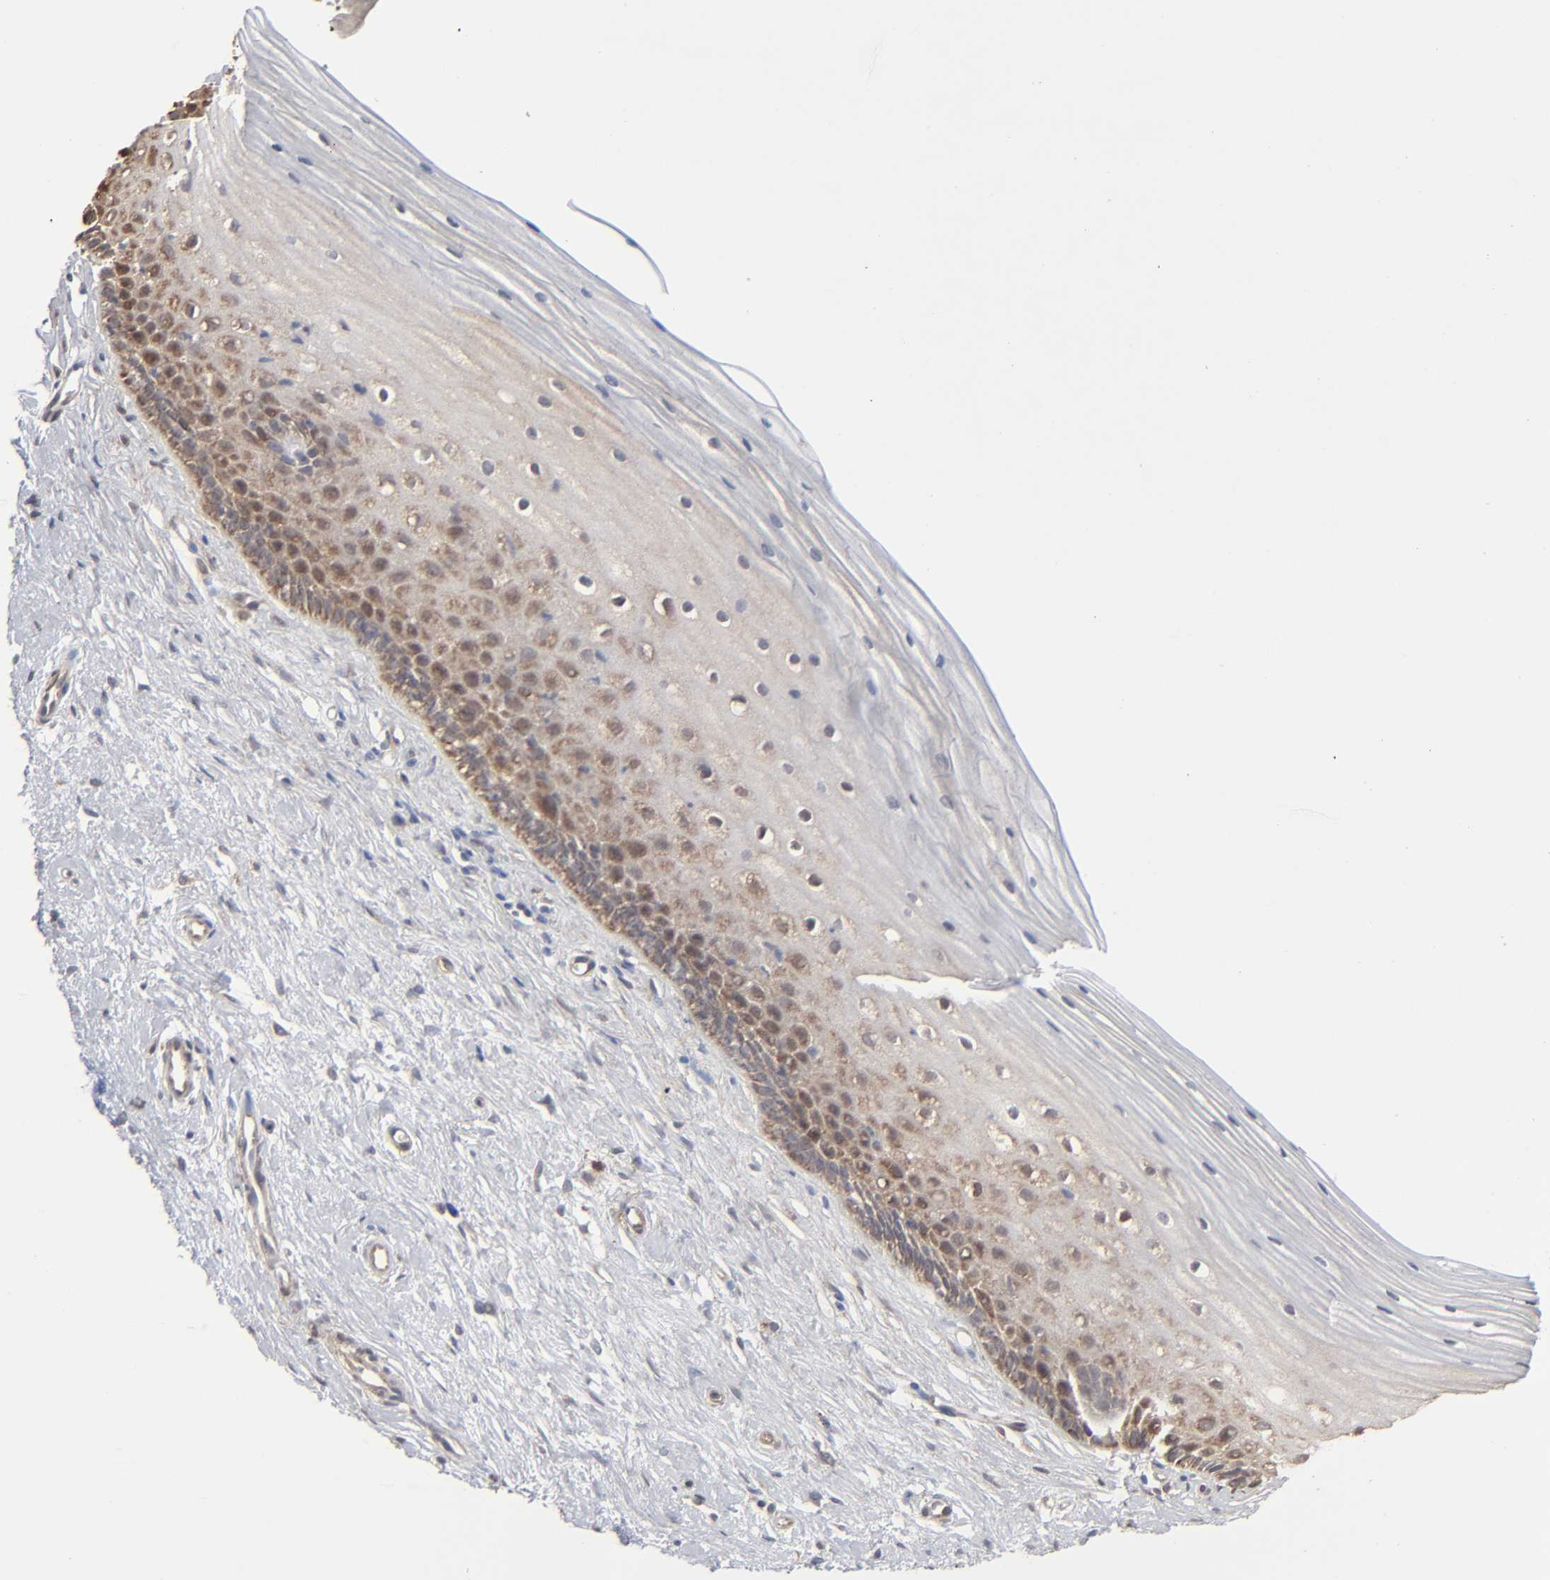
{"staining": {"intensity": "moderate", "quantity": ">75%", "location": "cytoplasmic/membranous"}, "tissue": "cervix", "cell_type": "Glandular cells", "image_type": "normal", "snomed": [{"axis": "morphology", "description": "Normal tissue, NOS"}, {"axis": "topography", "description": "Cervix"}], "caption": "Approximately >75% of glandular cells in normal human cervix exhibit moderate cytoplasmic/membranous protein expression as visualized by brown immunohistochemical staining.", "gene": "NME1", "patient": {"sex": "female", "age": 40}}